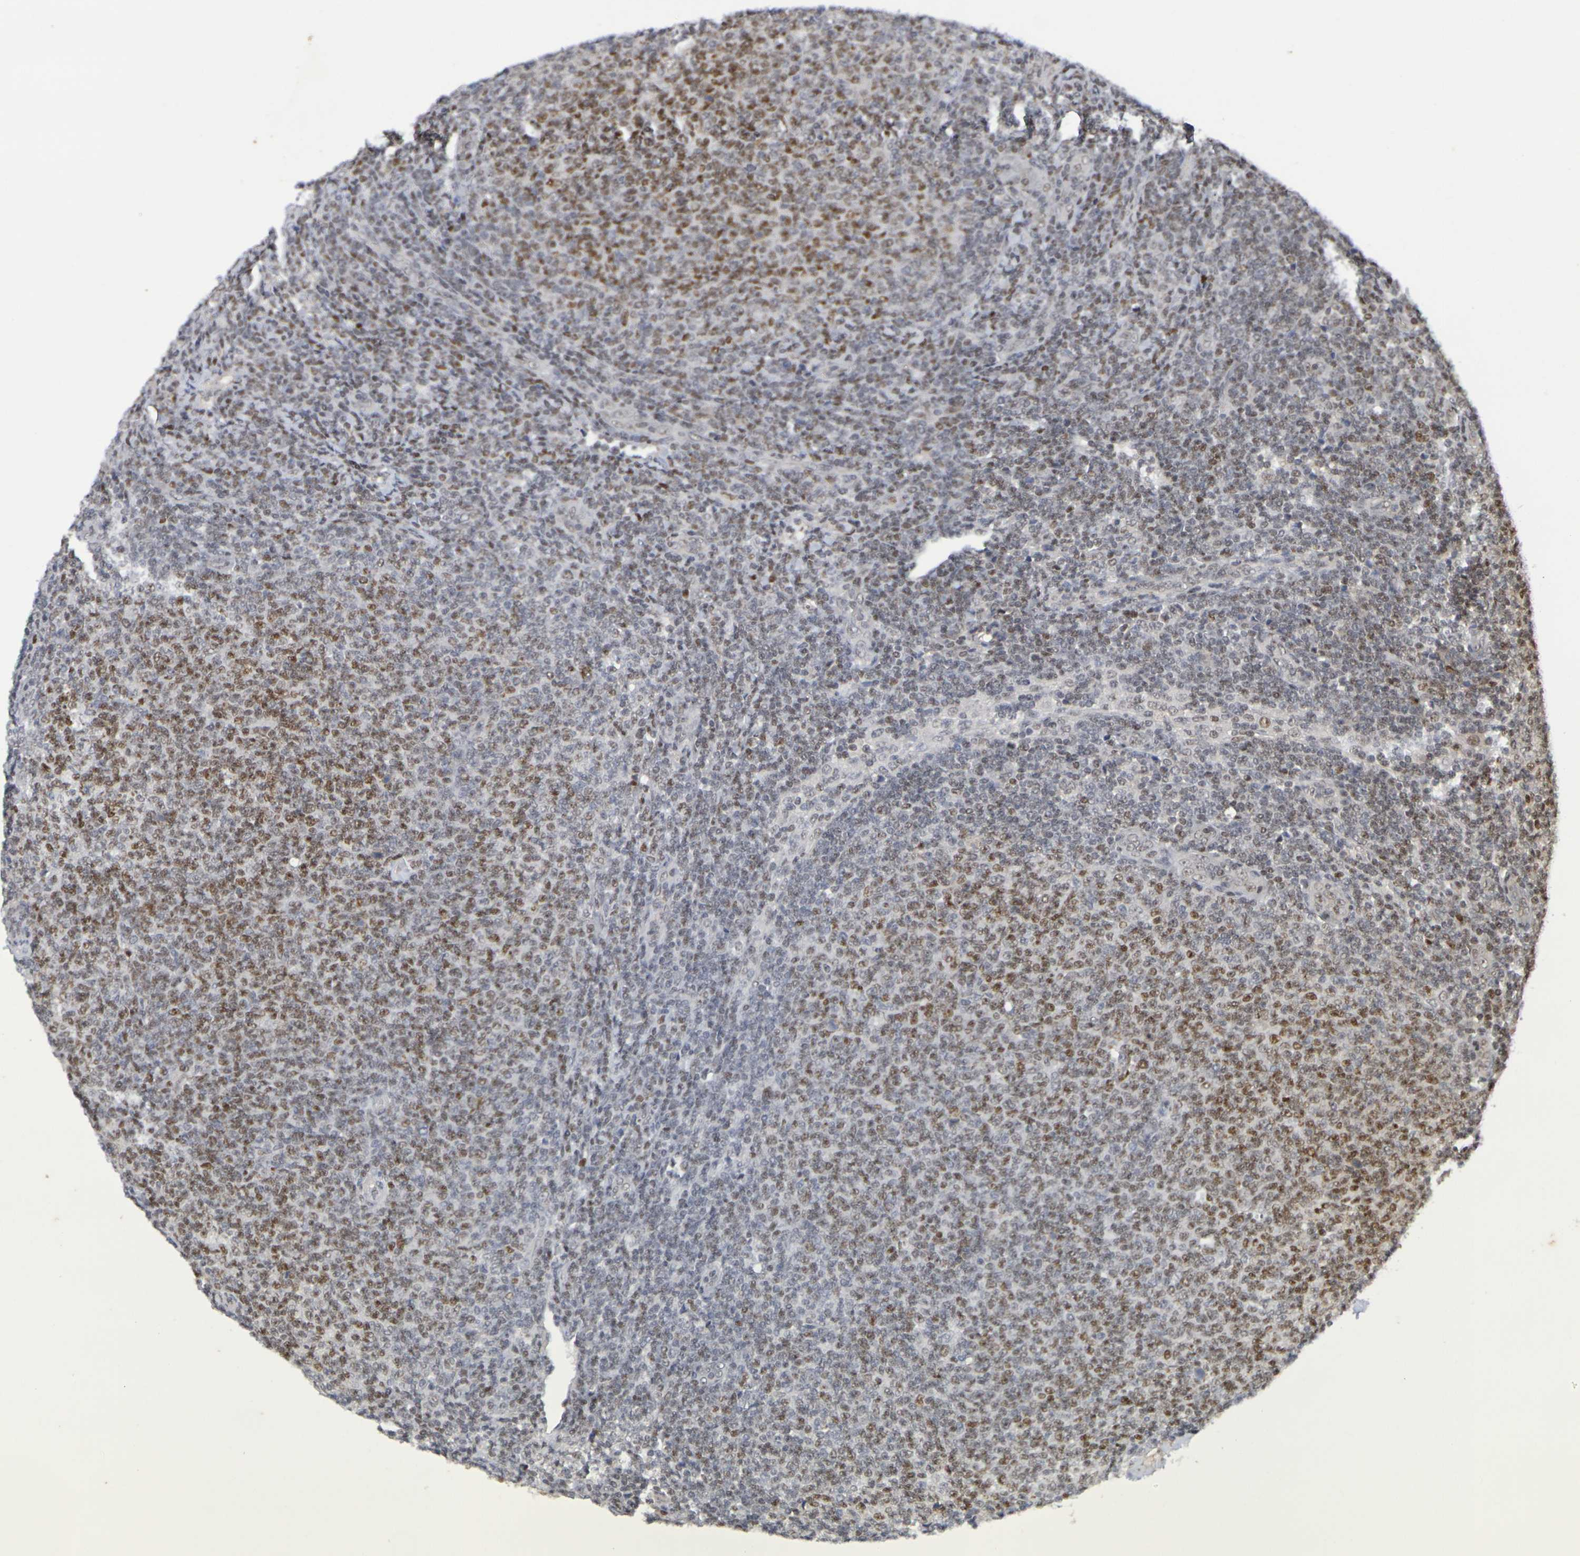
{"staining": {"intensity": "moderate", "quantity": "25%-75%", "location": "nuclear"}, "tissue": "lymphoma", "cell_type": "Tumor cells", "image_type": "cancer", "snomed": [{"axis": "morphology", "description": "Malignant lymphoma, non-Hodgkin's type, Low grade"}, {"axis": "topography", "description": "Lymph node"}], "caption": "Human lymphoma stained for a protein (brown) demonstrates moderate nuclear positive positivity in about 25%-75% of tumor cells.", "gene": "TERF2", "patient": {"sex": "male", "age": 66}}